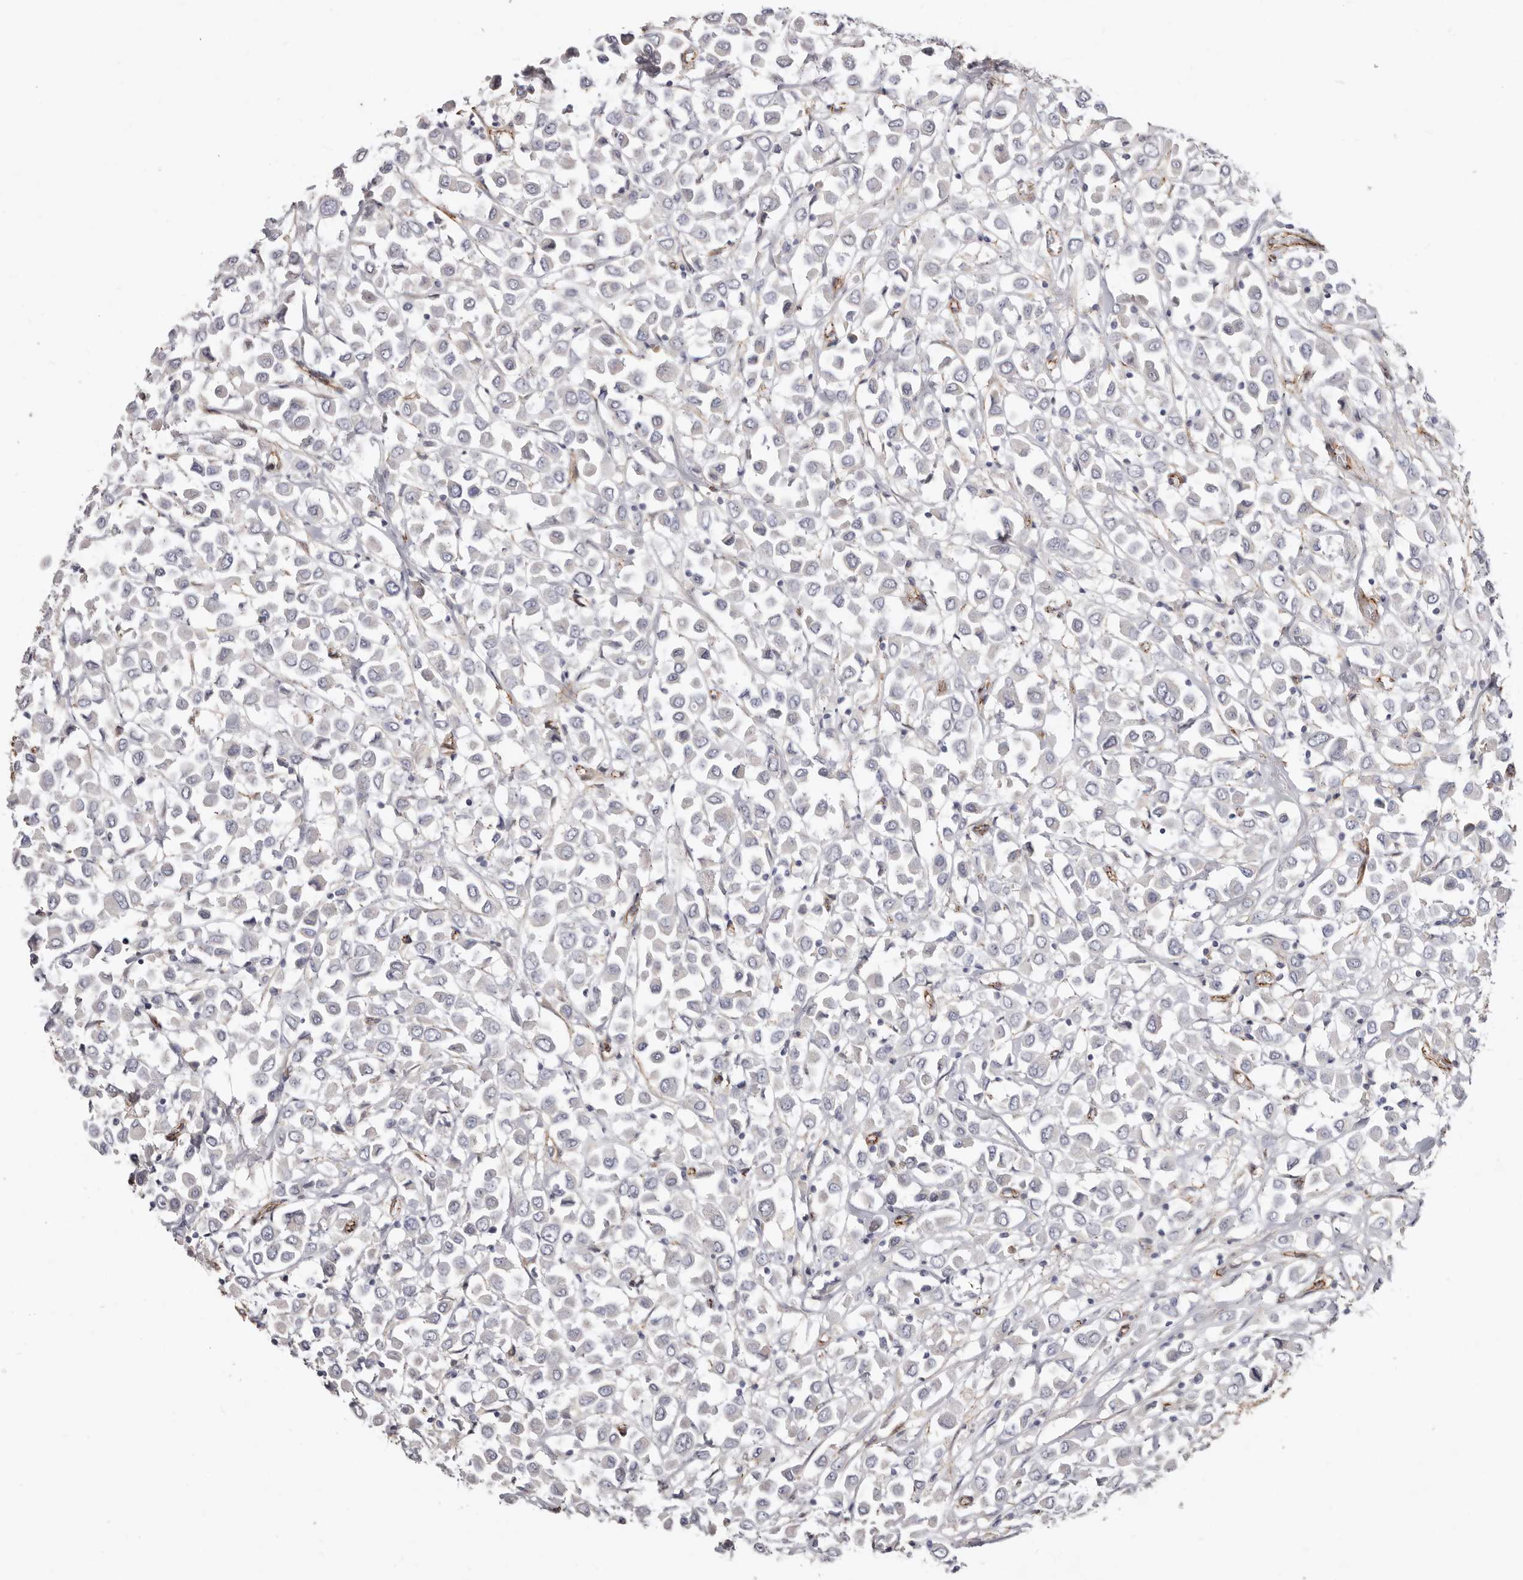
{"staining": {"intensity": "negative", "quantity": "none", "location": "none"}, "tissue": "breast cancer", "cell_type": "Tumor cells", "image_type": "cancer", "snomed": [{"axis": "morphology", "description": "Duct carcinoma"}, {"axis": "topography", "description": "Breast"}], "caption": "High magnification brightfield microscopy of breast cancer stained with DAB (brown) and counterstained with hematoxylin (blue): tumor cells show no significant expression.", "gene": "CTNNB1", "patient": {"sex": "female", "age": 61}}